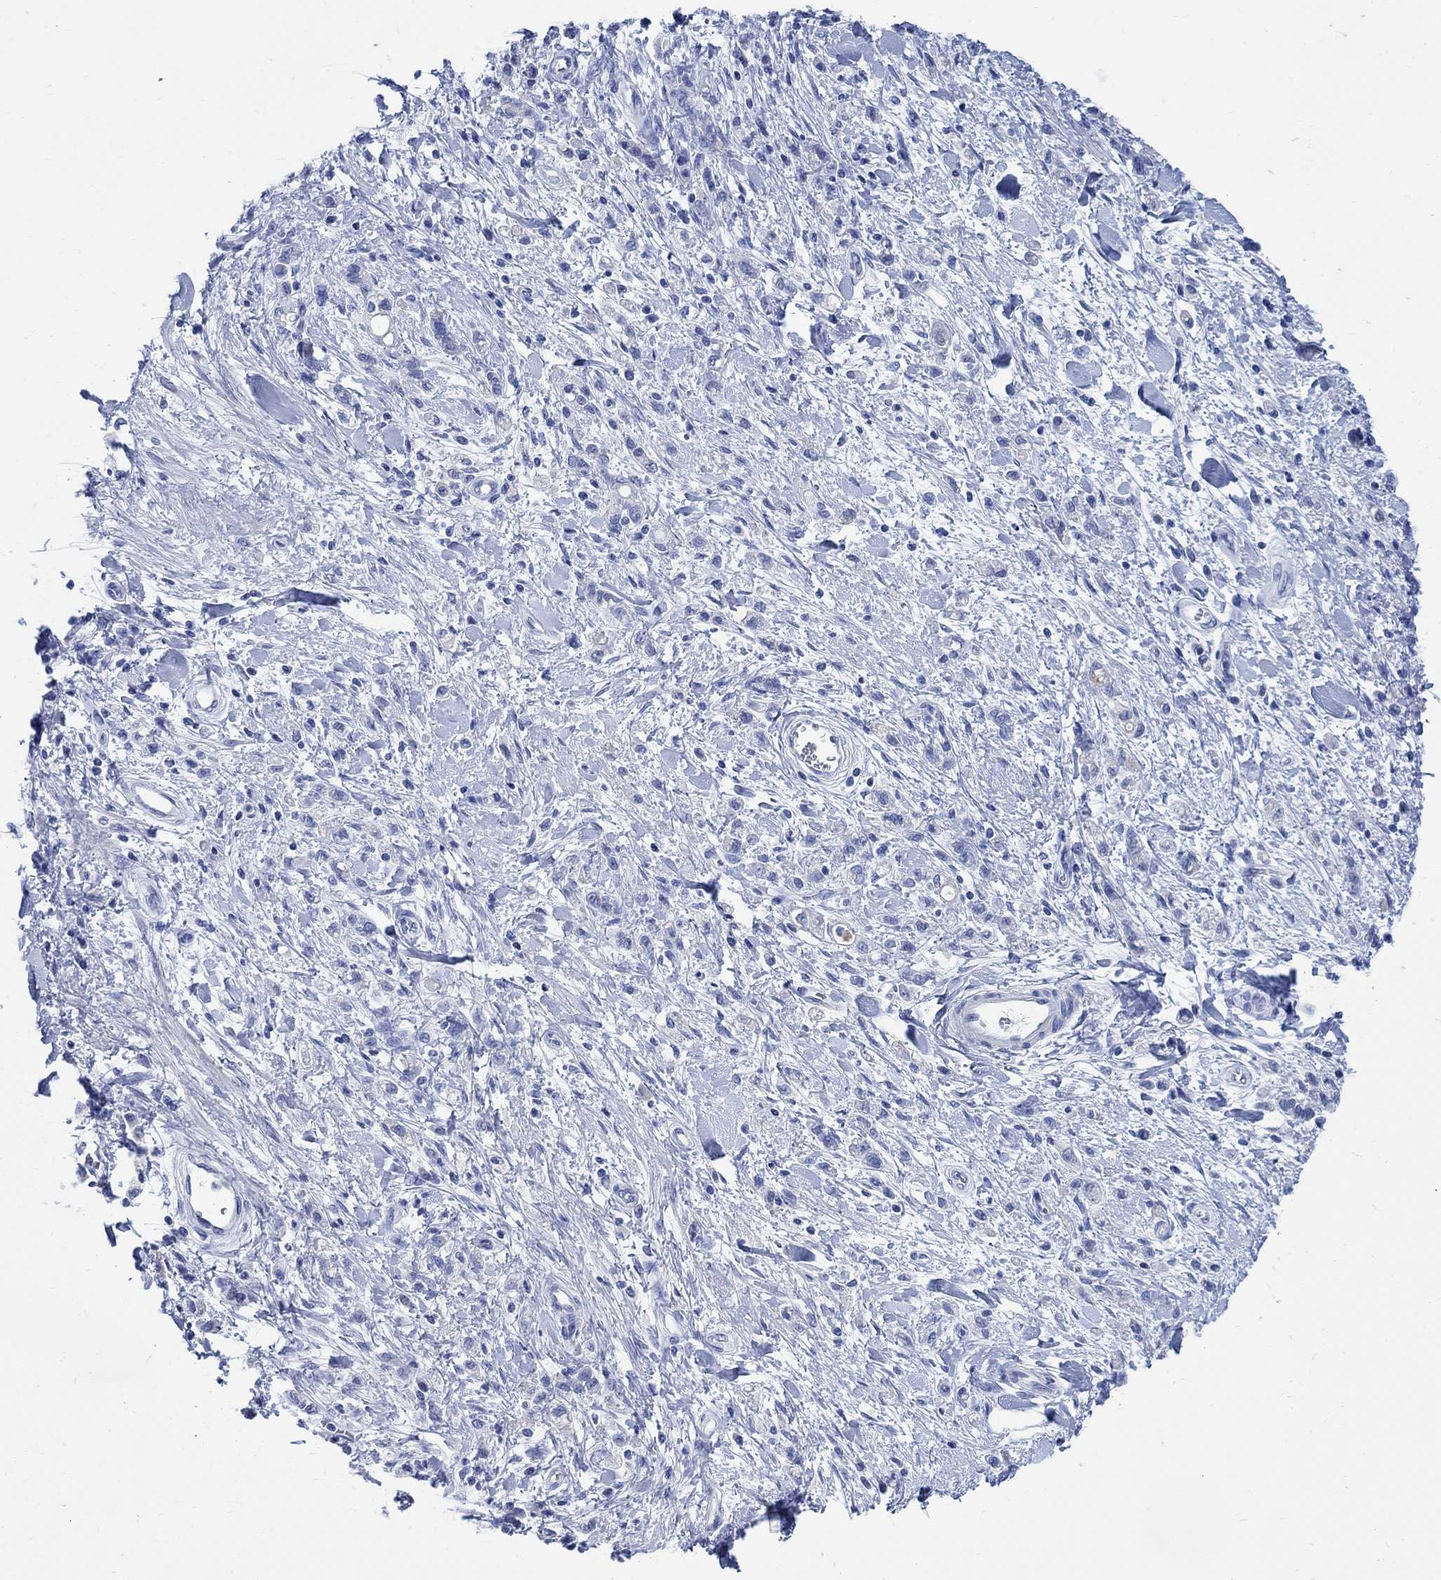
{"staining": {"intensity": "negative", "quantity": "none", "location": "none"}, "tissue": "stomach cancer", "cell_type": "Tumor cells", "image_type": "cancer", "snomed": [{"axis": "morphology", "description": "Adenocarcinoma, NOS"}, {"axis": "topography", "description": "Stomach"}], "caption": "Tumor cells show no significant positivity in stomach adenocarcinoma.", "gene": "CAMK2N1", "patient": {"sex": "male", "age": 77}}